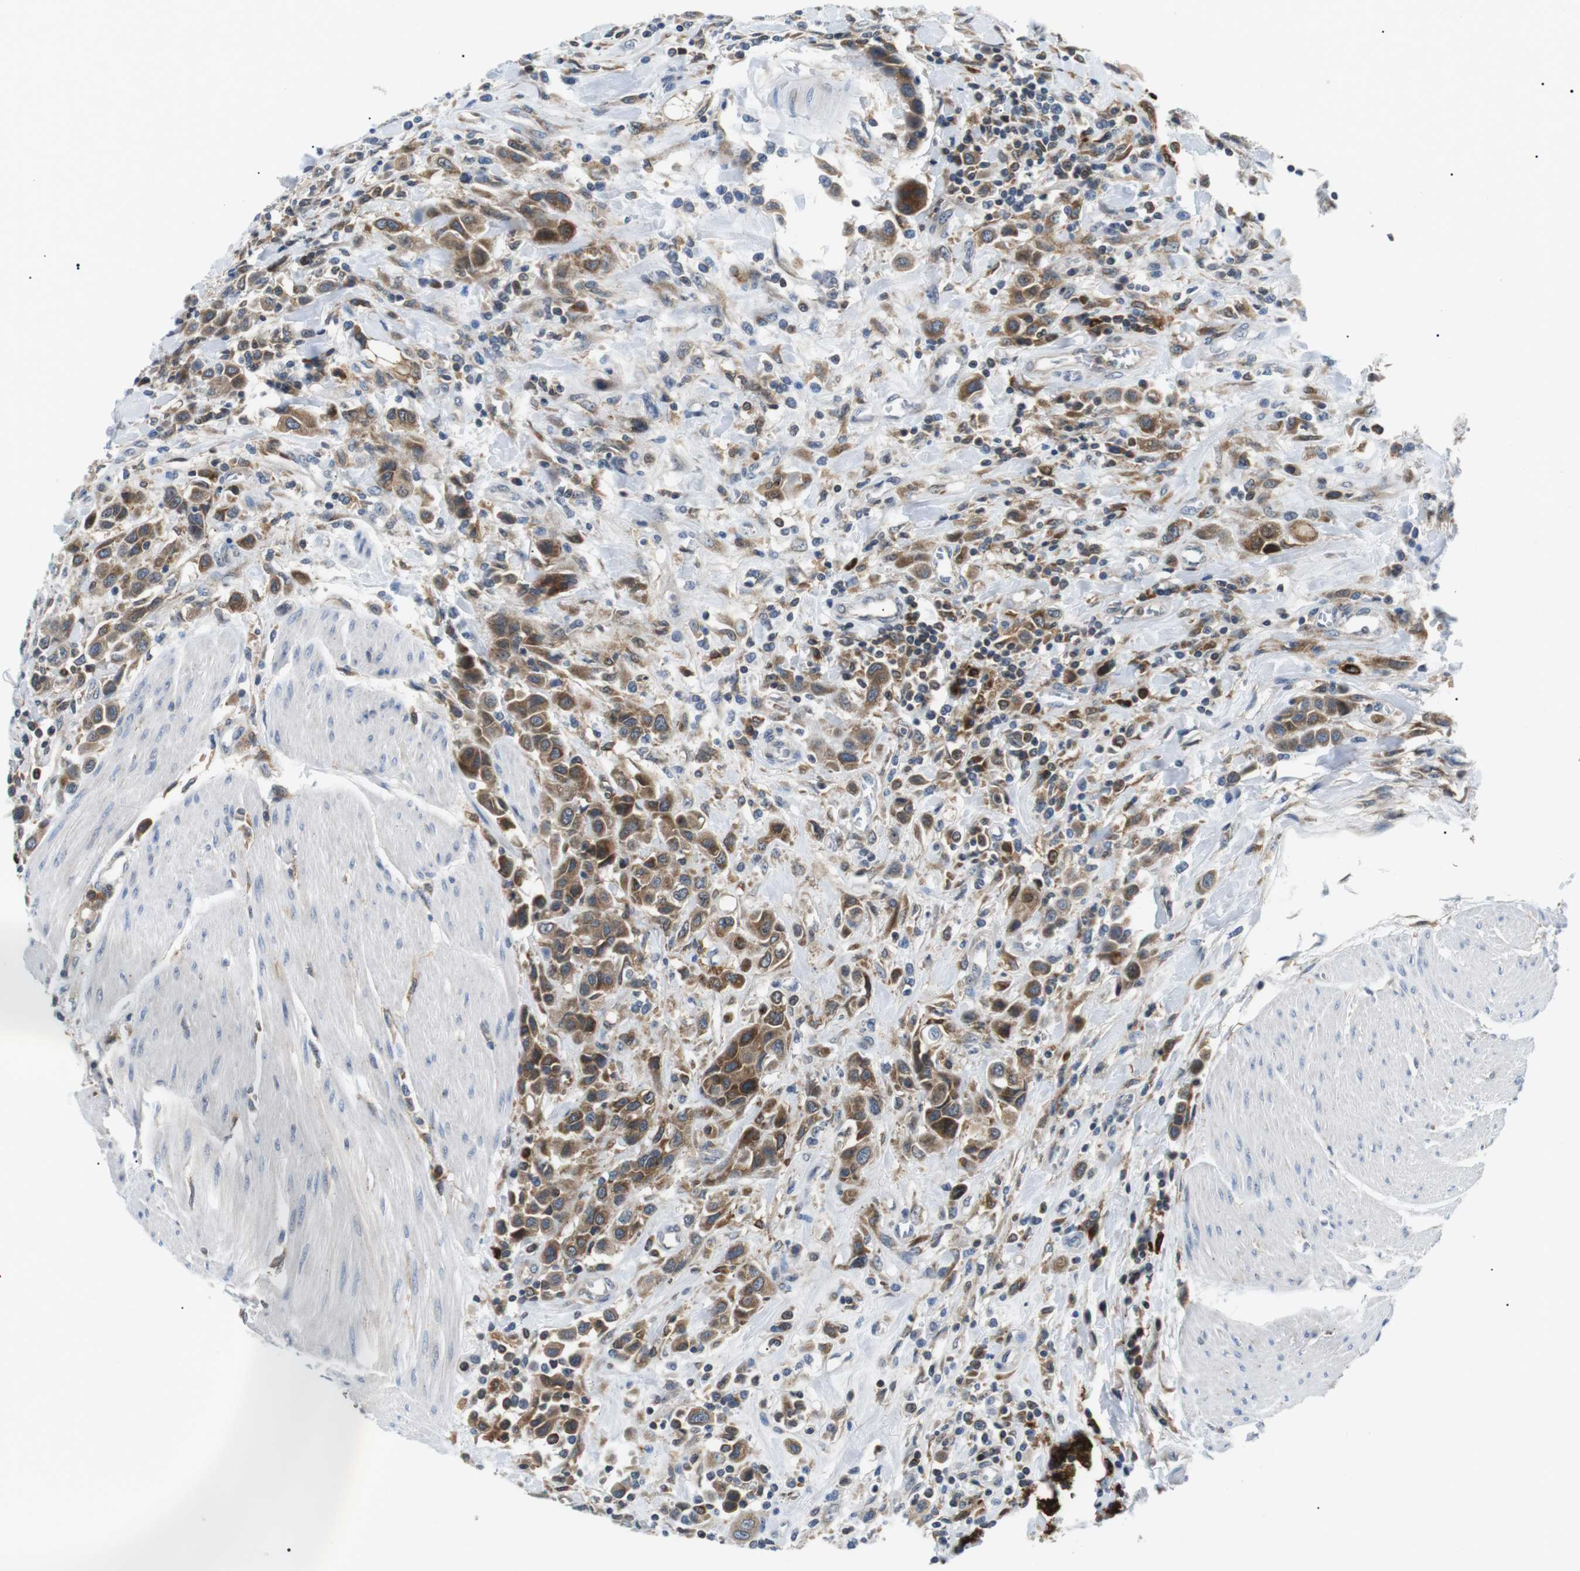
{"staining": {"intensity": "moderate", "quantity": ">75%", "location": "cytoplasmic/membranous"}, "tissue": "urothelial cancer", "cell_type": "Tumor cells", "image_type": "cancer", "snomed": [{"axis": "morphology", "description": "Urothelial carcinoma, High grade"}, {"axis": "topography", "description": "Urinary bladder"}], "caption": "Protein expression analysis of urothelial cancer displays moderate cytoplasmic/membranous positivity in approximately >75% of tumor cells. The staining is performed using DAB (3,3'-diaminobenzidine) brown chromogen to label protein expression. The nuclei are counter-stained blue using hematoxylin.", "gene": "RAB9A", "patient": {"sex": "male", "age": 50}}